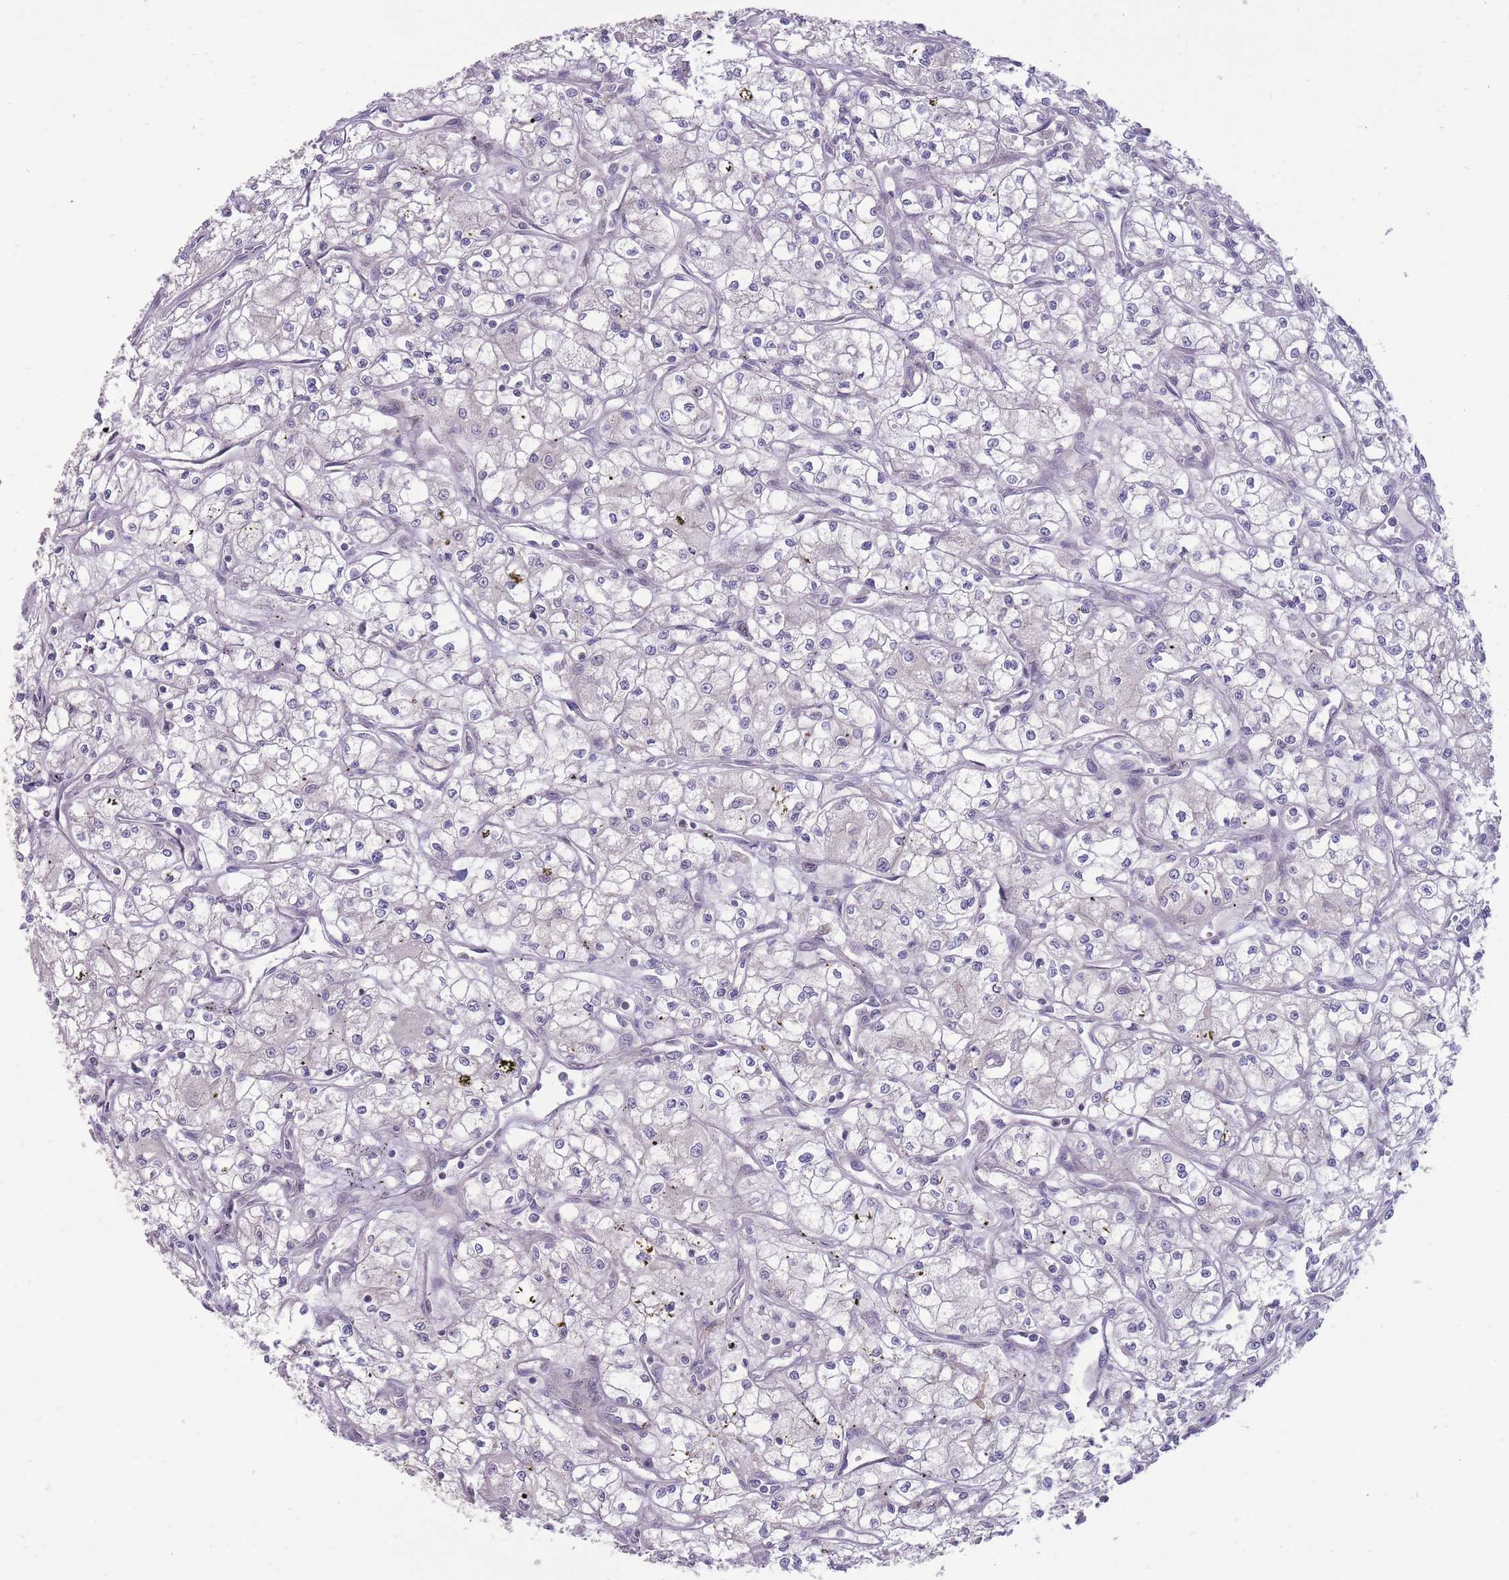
{"staining": {"intensity": "negative", "quantity": "none", "location": "none"}, "tissue": "renal cancer", "cell_type": "Tumor cells", "image_type": "cancer", "snomed": [{"axis": "morphology", "description": "Adenocarcinoma, NOS"}, {"axis": "topography", "description": "Kidney"}], "caption": "The immunohistochemistry (IHC) micrograph has no significant expression in tumor cells of renal cancer tissue. (Immunohistochemistry (ihc), brightfield microscopy, high magnification).", "gene": "RIC8A", "patient": {"sex": "male", "age": 59}}